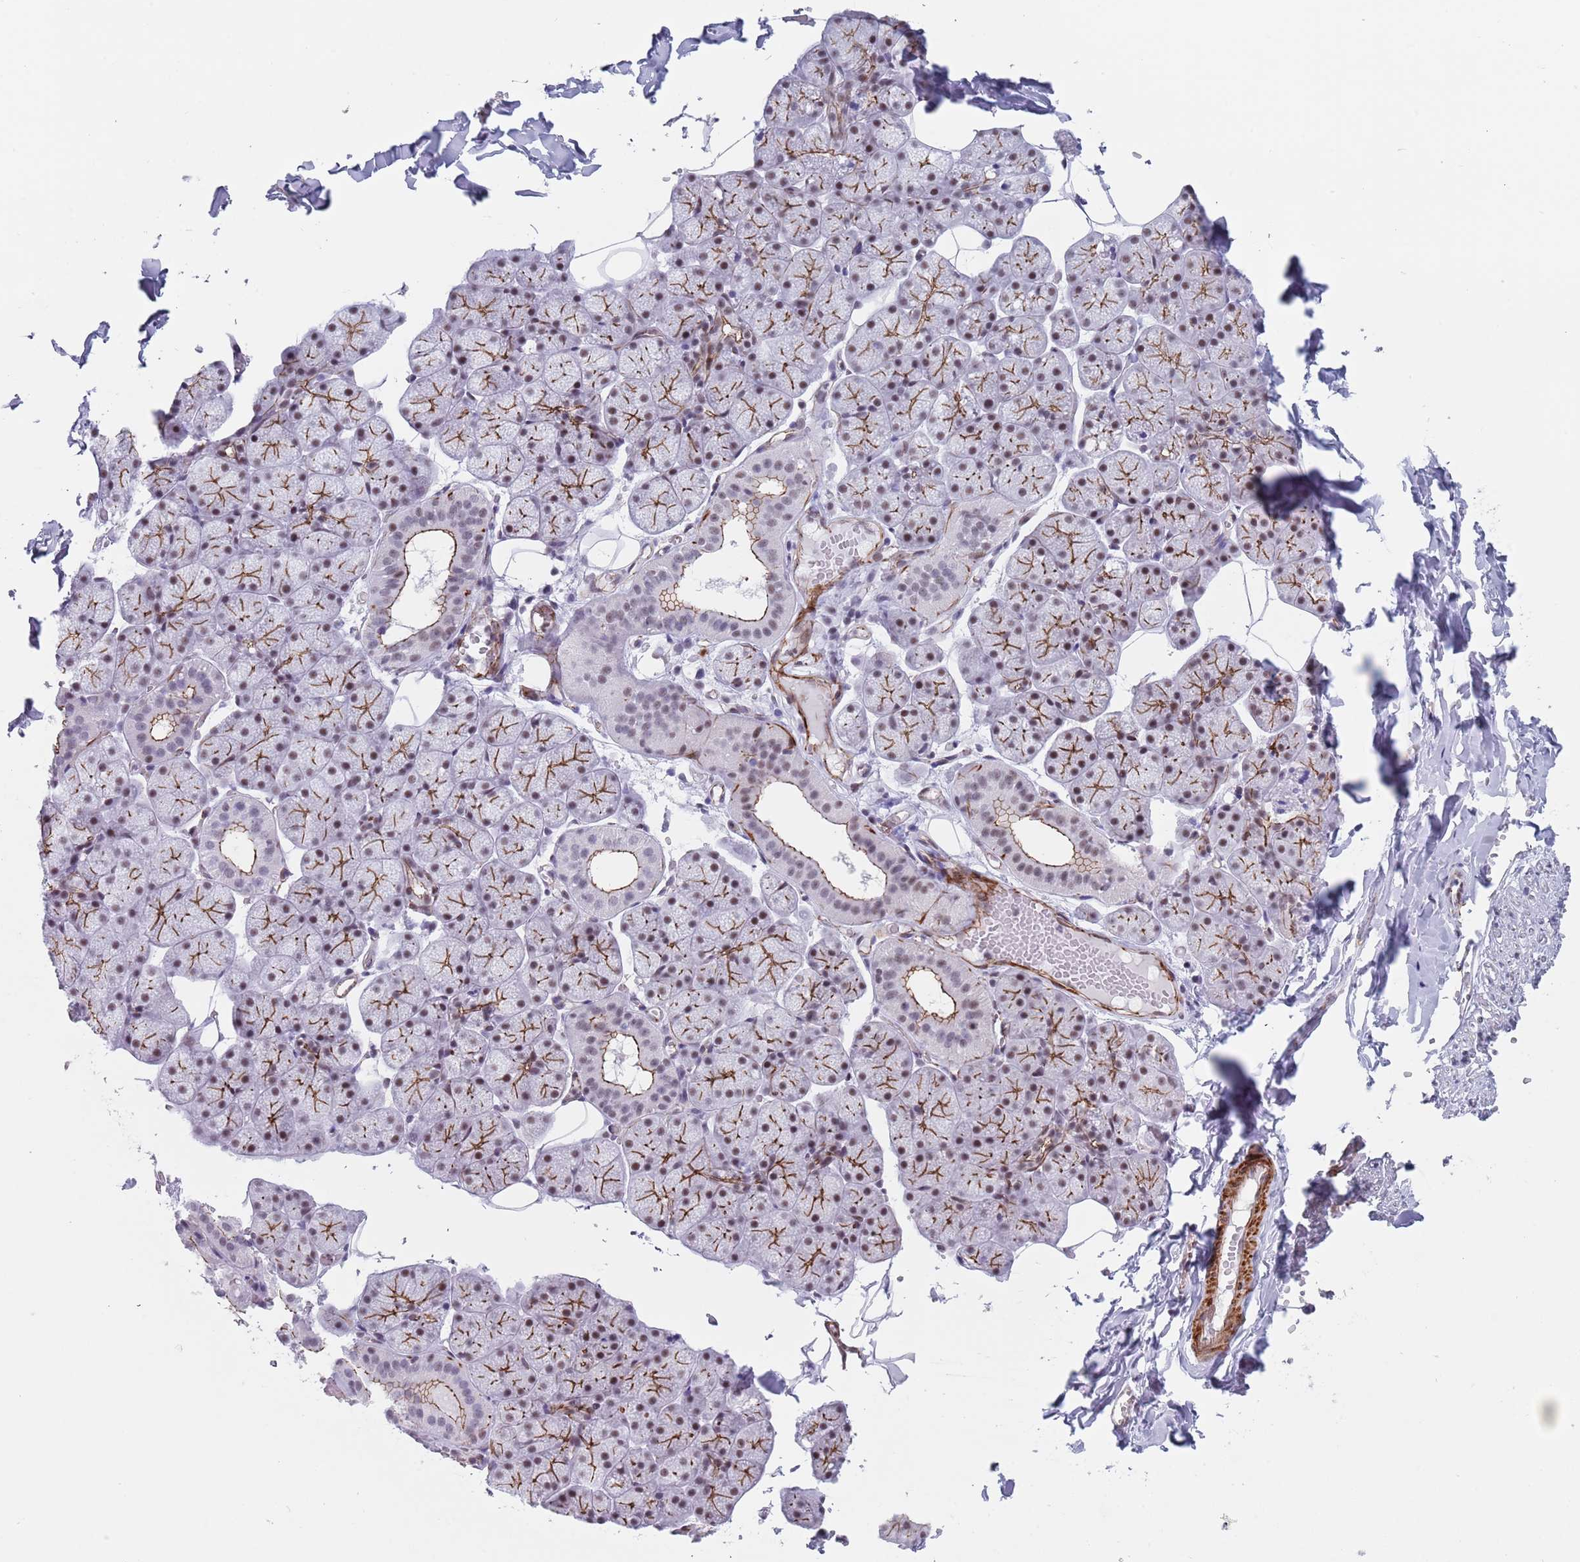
{"staining": {"intensity": "negative", "quantity": "none", "location": "none"}, "tissue": "soft tissue", "cell_type": "Chondrocytes", "image_type": "normal", "snomed": [{"axis": "morphology", "description": "Normal tissue, NOS"}, {"axis": "topography", "description": "Salivary gland"}, {"axis": "topography", "description": "Peripheral nerve tissue"}], "caption": "IHC micrograph of normal soft tissue: human soft tissue stained with DAB exhibits no significant protein staining in chondrocytes.", "gene": "OR5A2", "patient": {"sex": "male", "age": 38}}